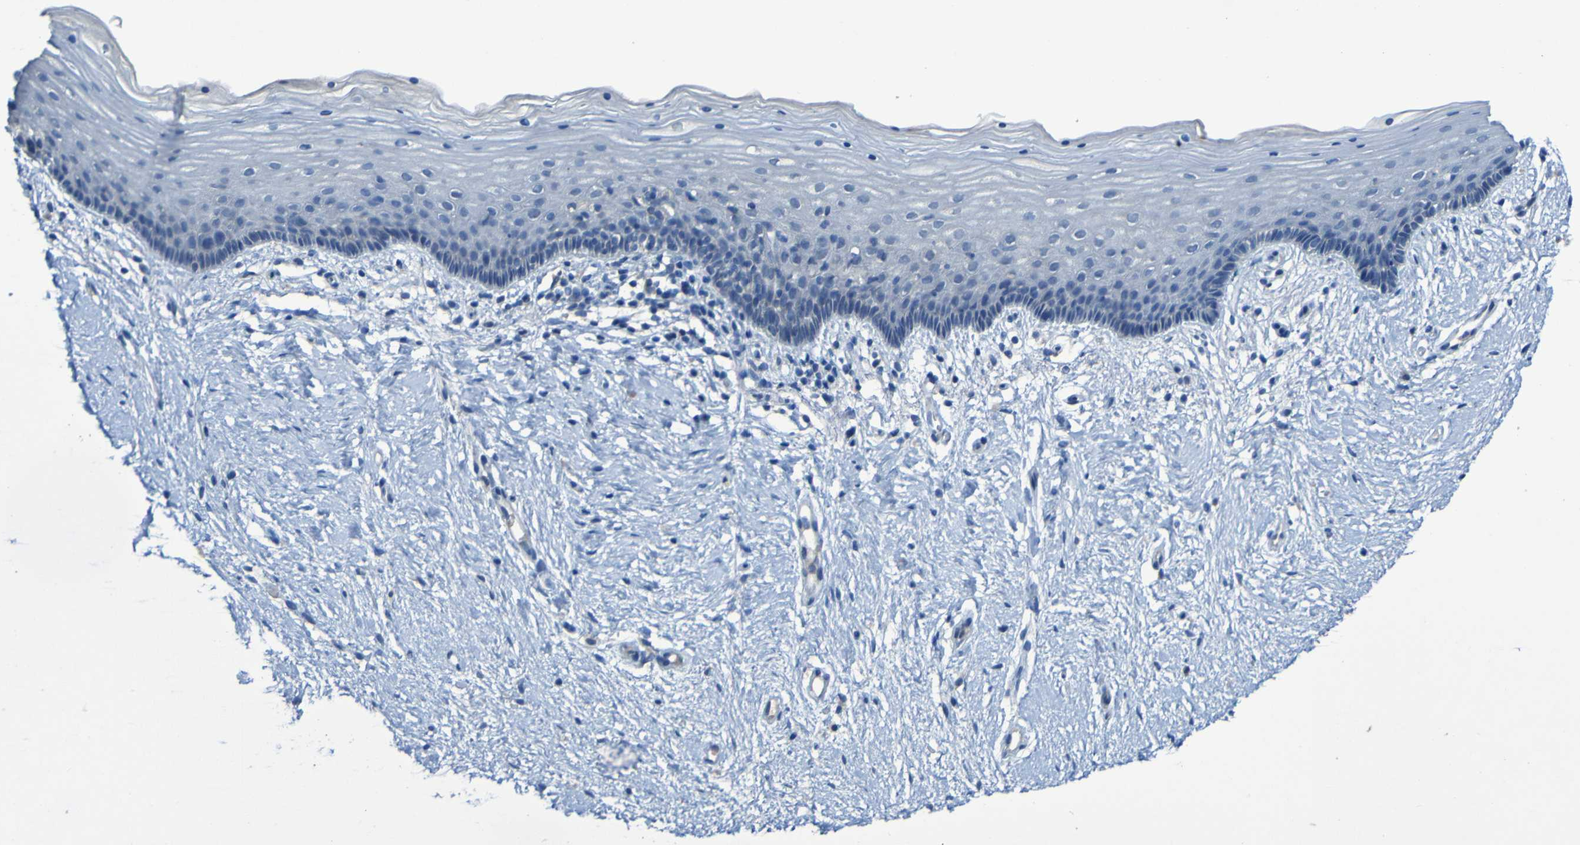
{"staining": {"intensity": "negative", "quantity": "none", "location": "none"}, "tissue": "vagina", "cell_type": "Squamous epithelial cells", "image_type": "normal", "snomed": [{"axis": "morphology", "description": "Normal tissue, NOS"}, {"axis": "topography", "description": "Vagina"}], "caption": "The immunohistochemistry histopathology image has no significant expression in squamous epithelial cells of vagina.", "gene": "SGK2", "patient": {"sex": "female", "age": 44}}